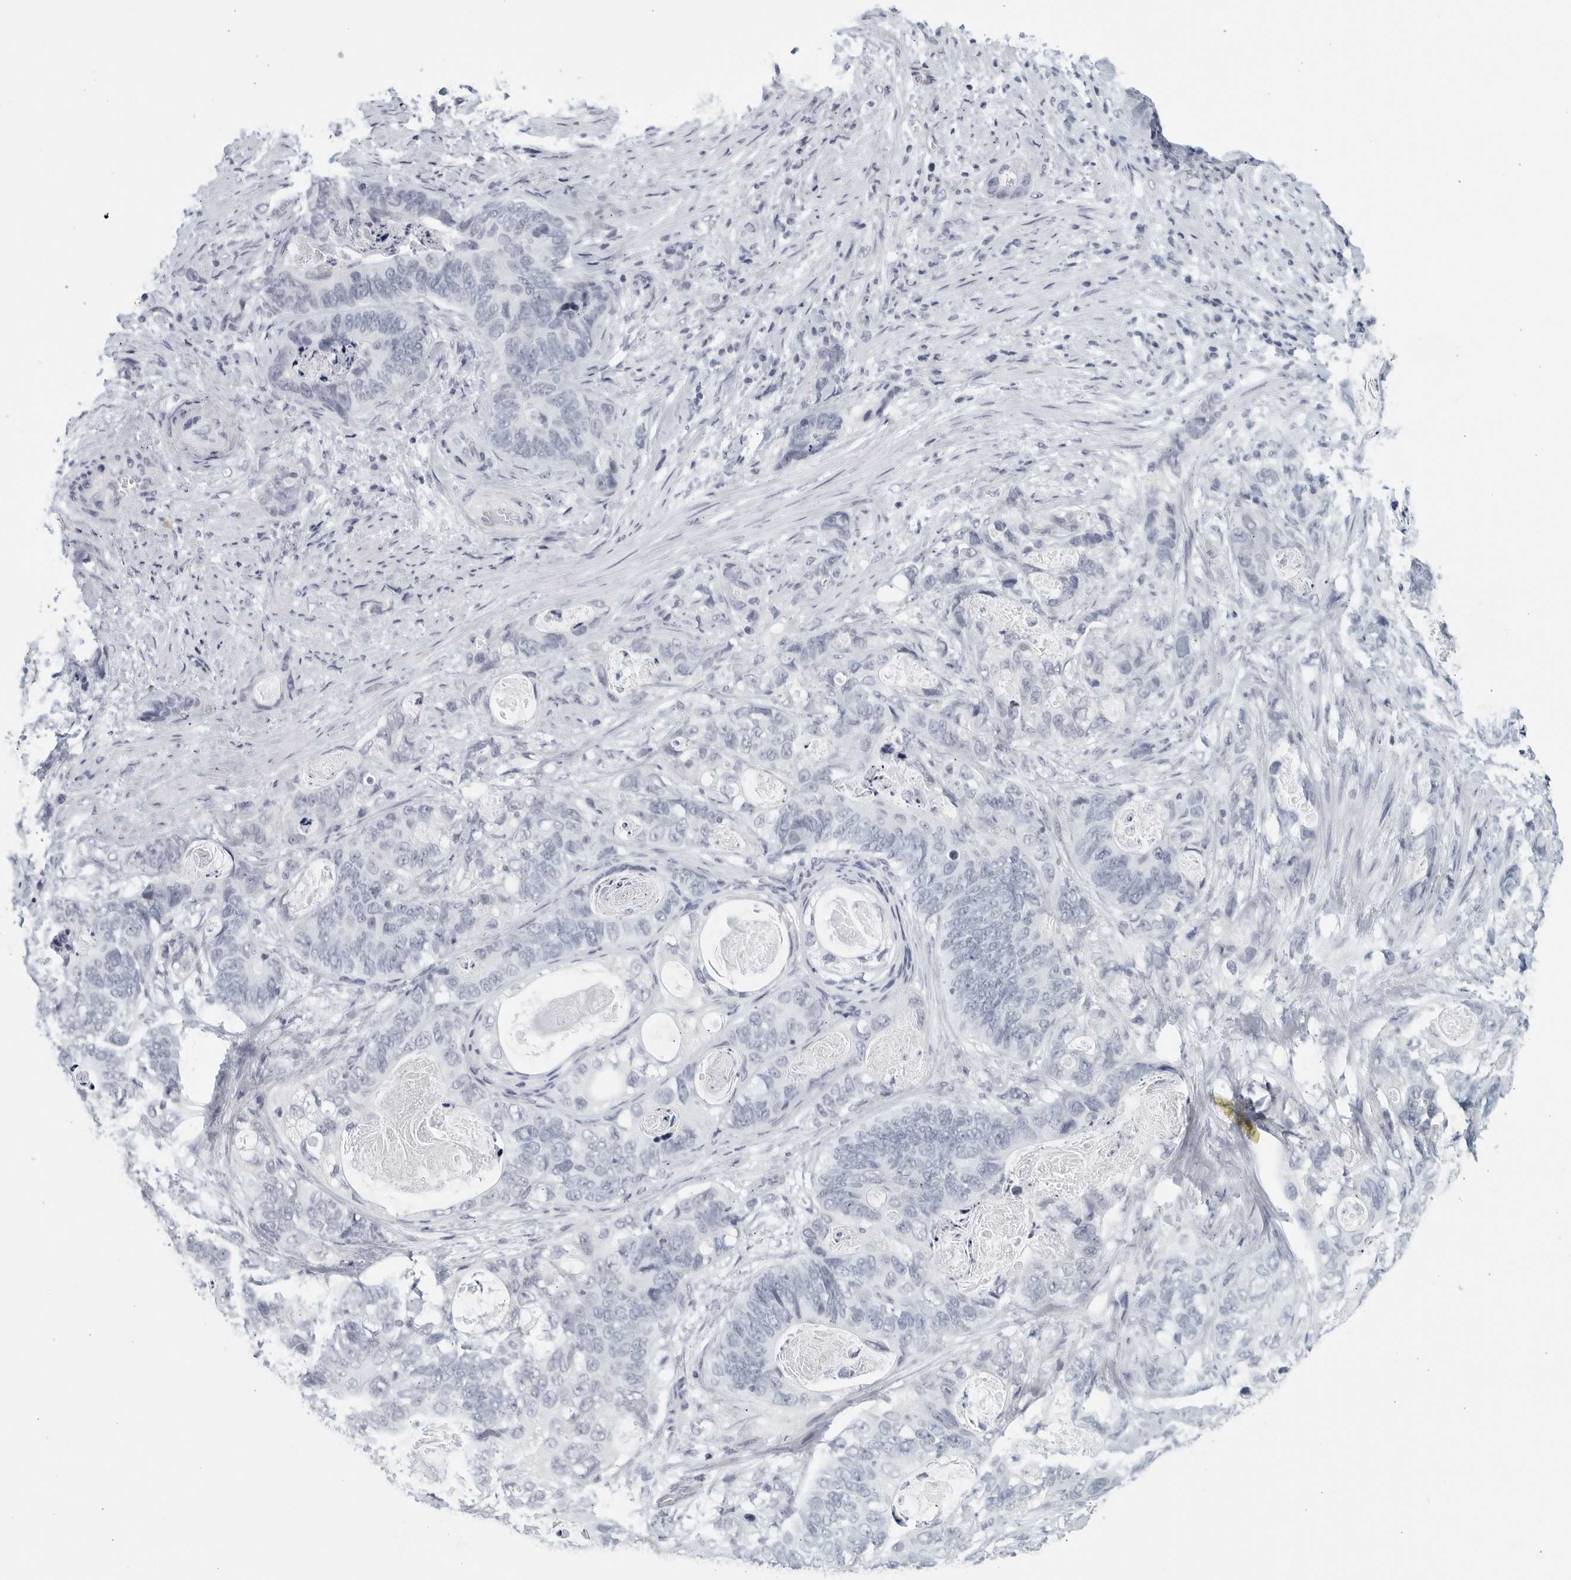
{"staining": {"intensity": "negative", "quantity": "none", "location": "none"}, "tissue": "stomach cancer", "cell_type": "Tumor cells", "image_type": "cancer", "snomed": [{"axis": "morphology", "description": "Normal tissue, NOS"}, {"axis": "morphology", "description": "Adenocarcinoma, NOS"}, {"axis": "topography", "description": "Stomach"}], "caption": "Immunohistochemistry (IHC) of human stomach cancer (adenocarcinoma) reveals no staining in tumor cells. Nuclei are stained in blue.", "gene": "KLK7", "patient": {"sex": "female", "age": 89}}